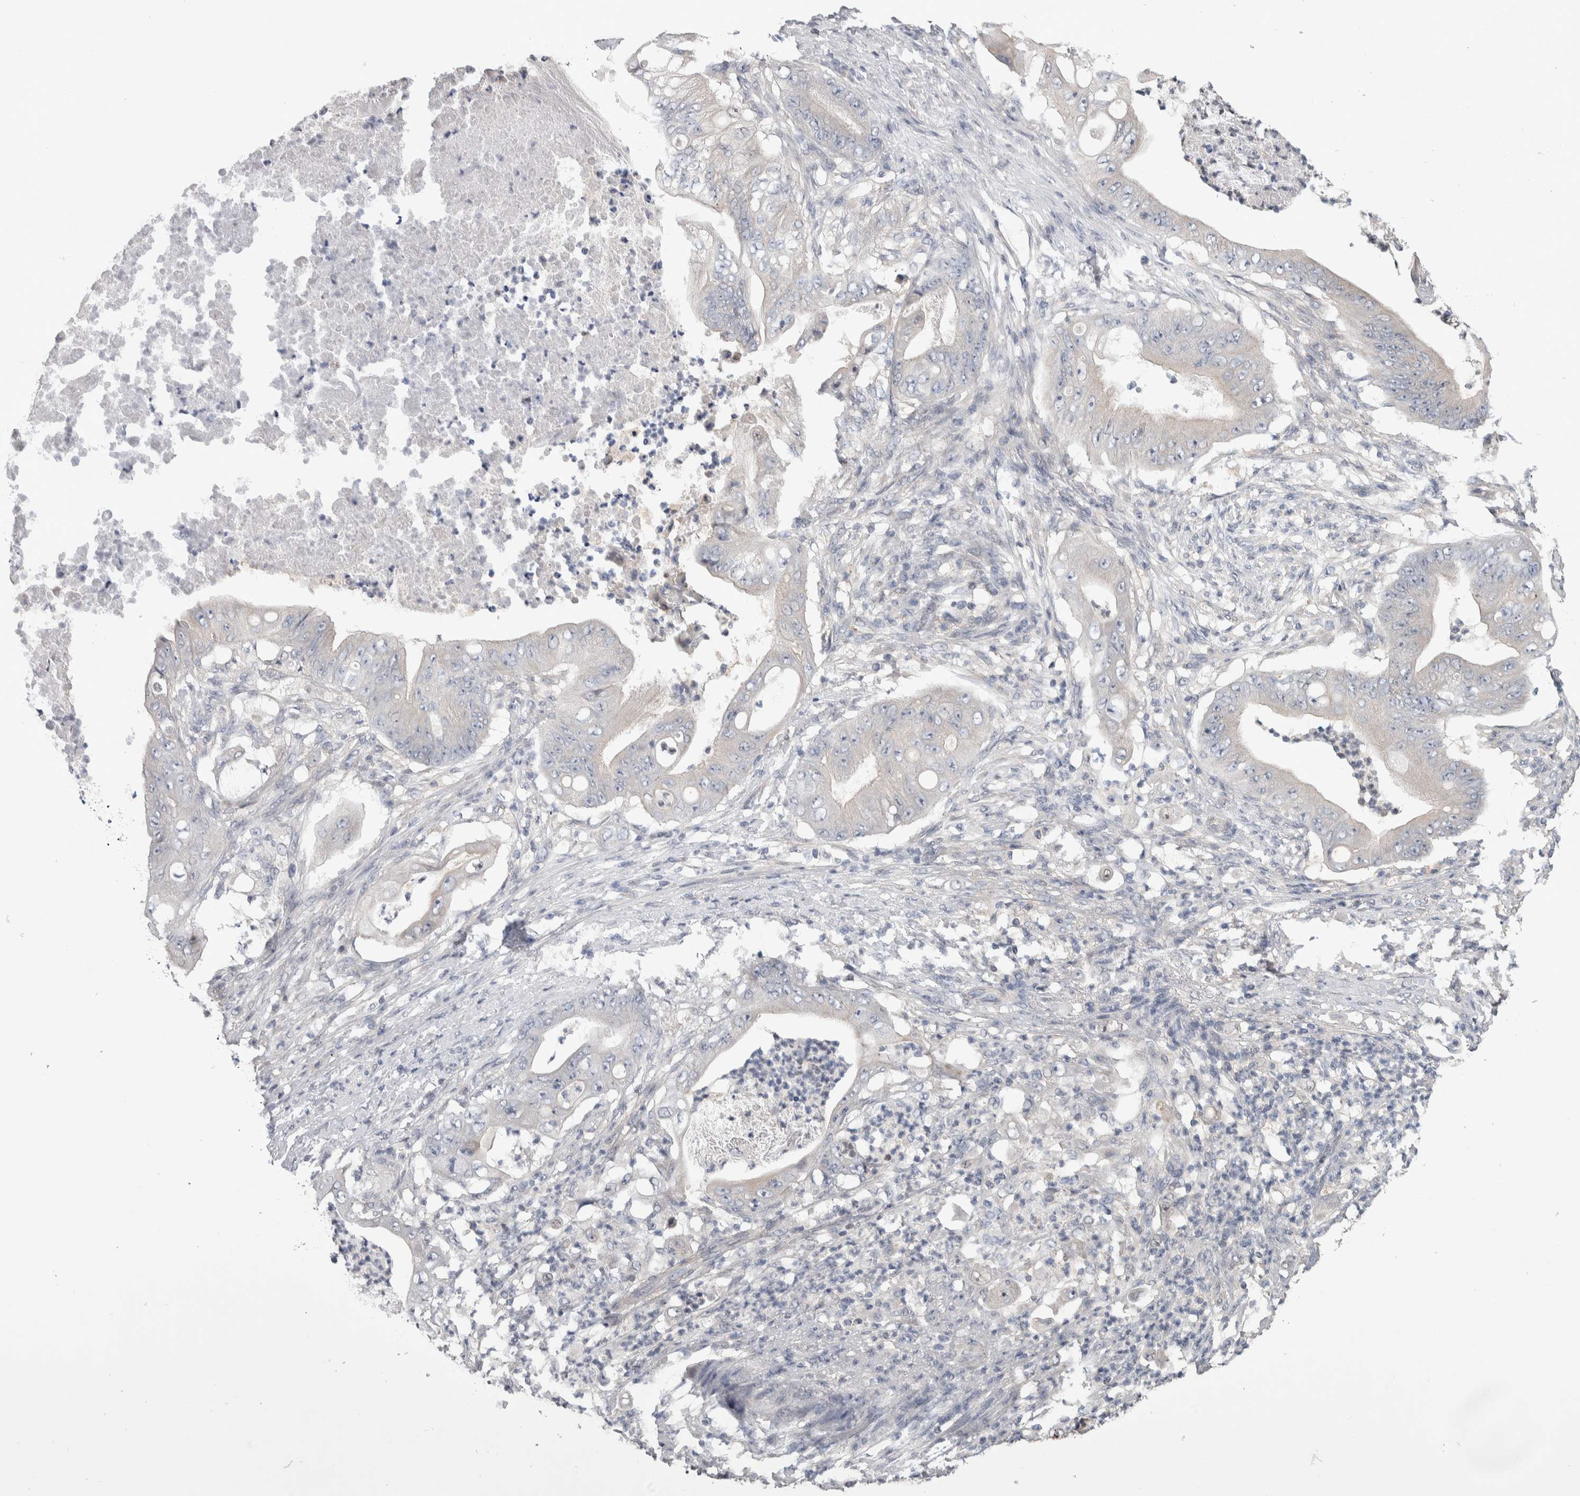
{"staining": {"intensity": "negative", "quantity": "none", "location": "none"}, "tissue": "stomach cancer", "cell_type": "Tumor cells", "image_type": "cancer", "snomed": [{"axis": "morphology", "description": "Adenocarcinoma, NOS"}, {"axis": "topography", "description": "Stomach"}], "caption": "This is a image of immunohistochemistry (IHC) staining of stomach adenocarcinoma, which shows no positivity in tumor cells.", "gene": "TAX1BP1", "patient": {"sex": "female", "age": 73}}